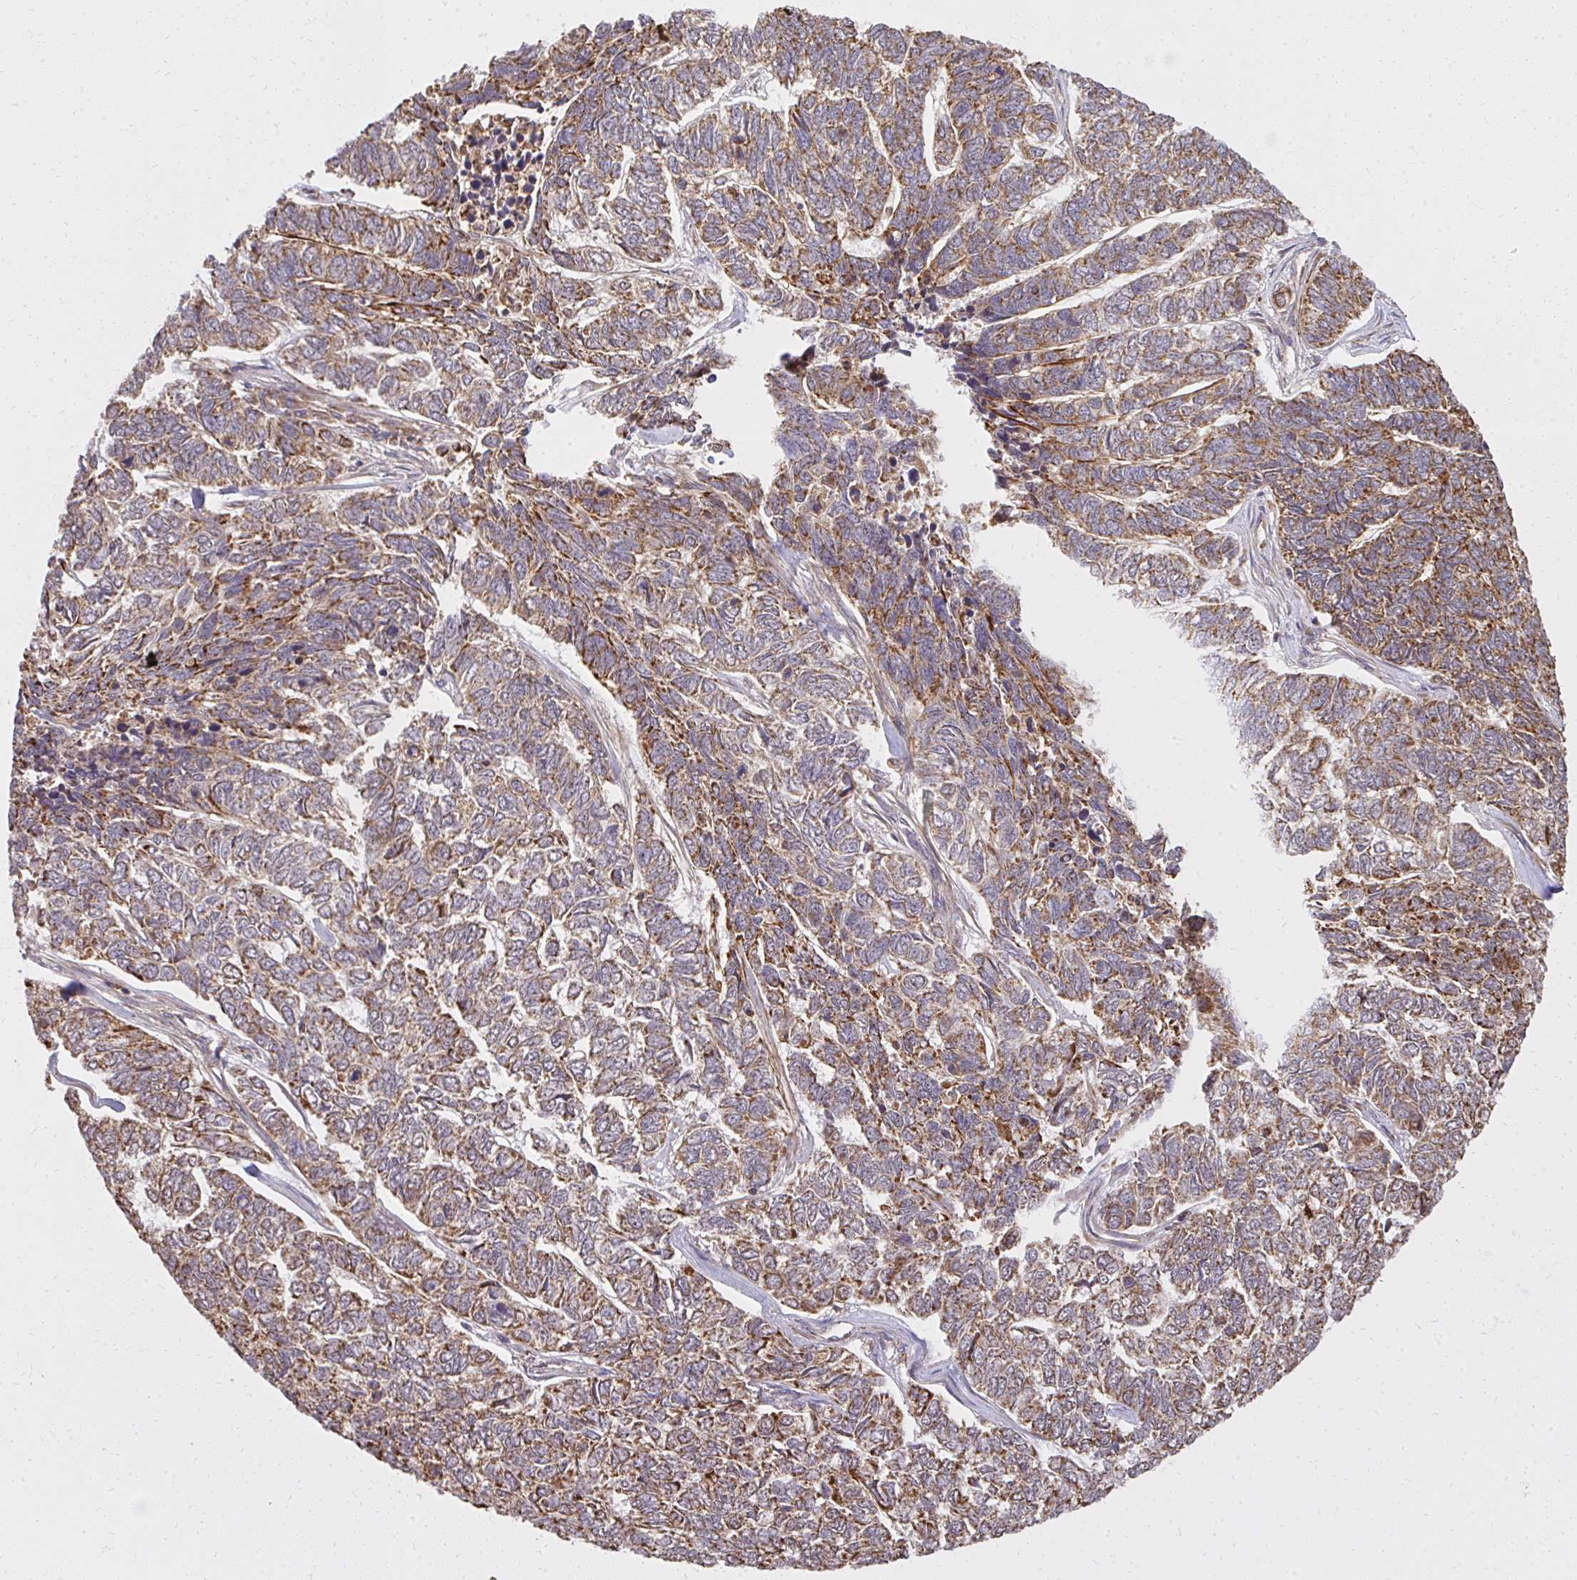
{"staining": {"intensity": "moderate", "quantity": ">75%", "location": "cytoplasmic/membranous"}, "tissue": "skin cancer", "cell_type": "Tumor cells", "image_type": "cancer", "snomed": [{"axis": "morphology", "description": "Basal cell carcinoma"}, {"axis": "topography", "description": "Skin"}], "caption": "Tumor cells display moderate cytoplasmic/membranous expression in approximately >75% of cells in skin cancer (basal cell carcinoma).", "gene": "GNS", "patient": {"sex": "female", "age": 65}}